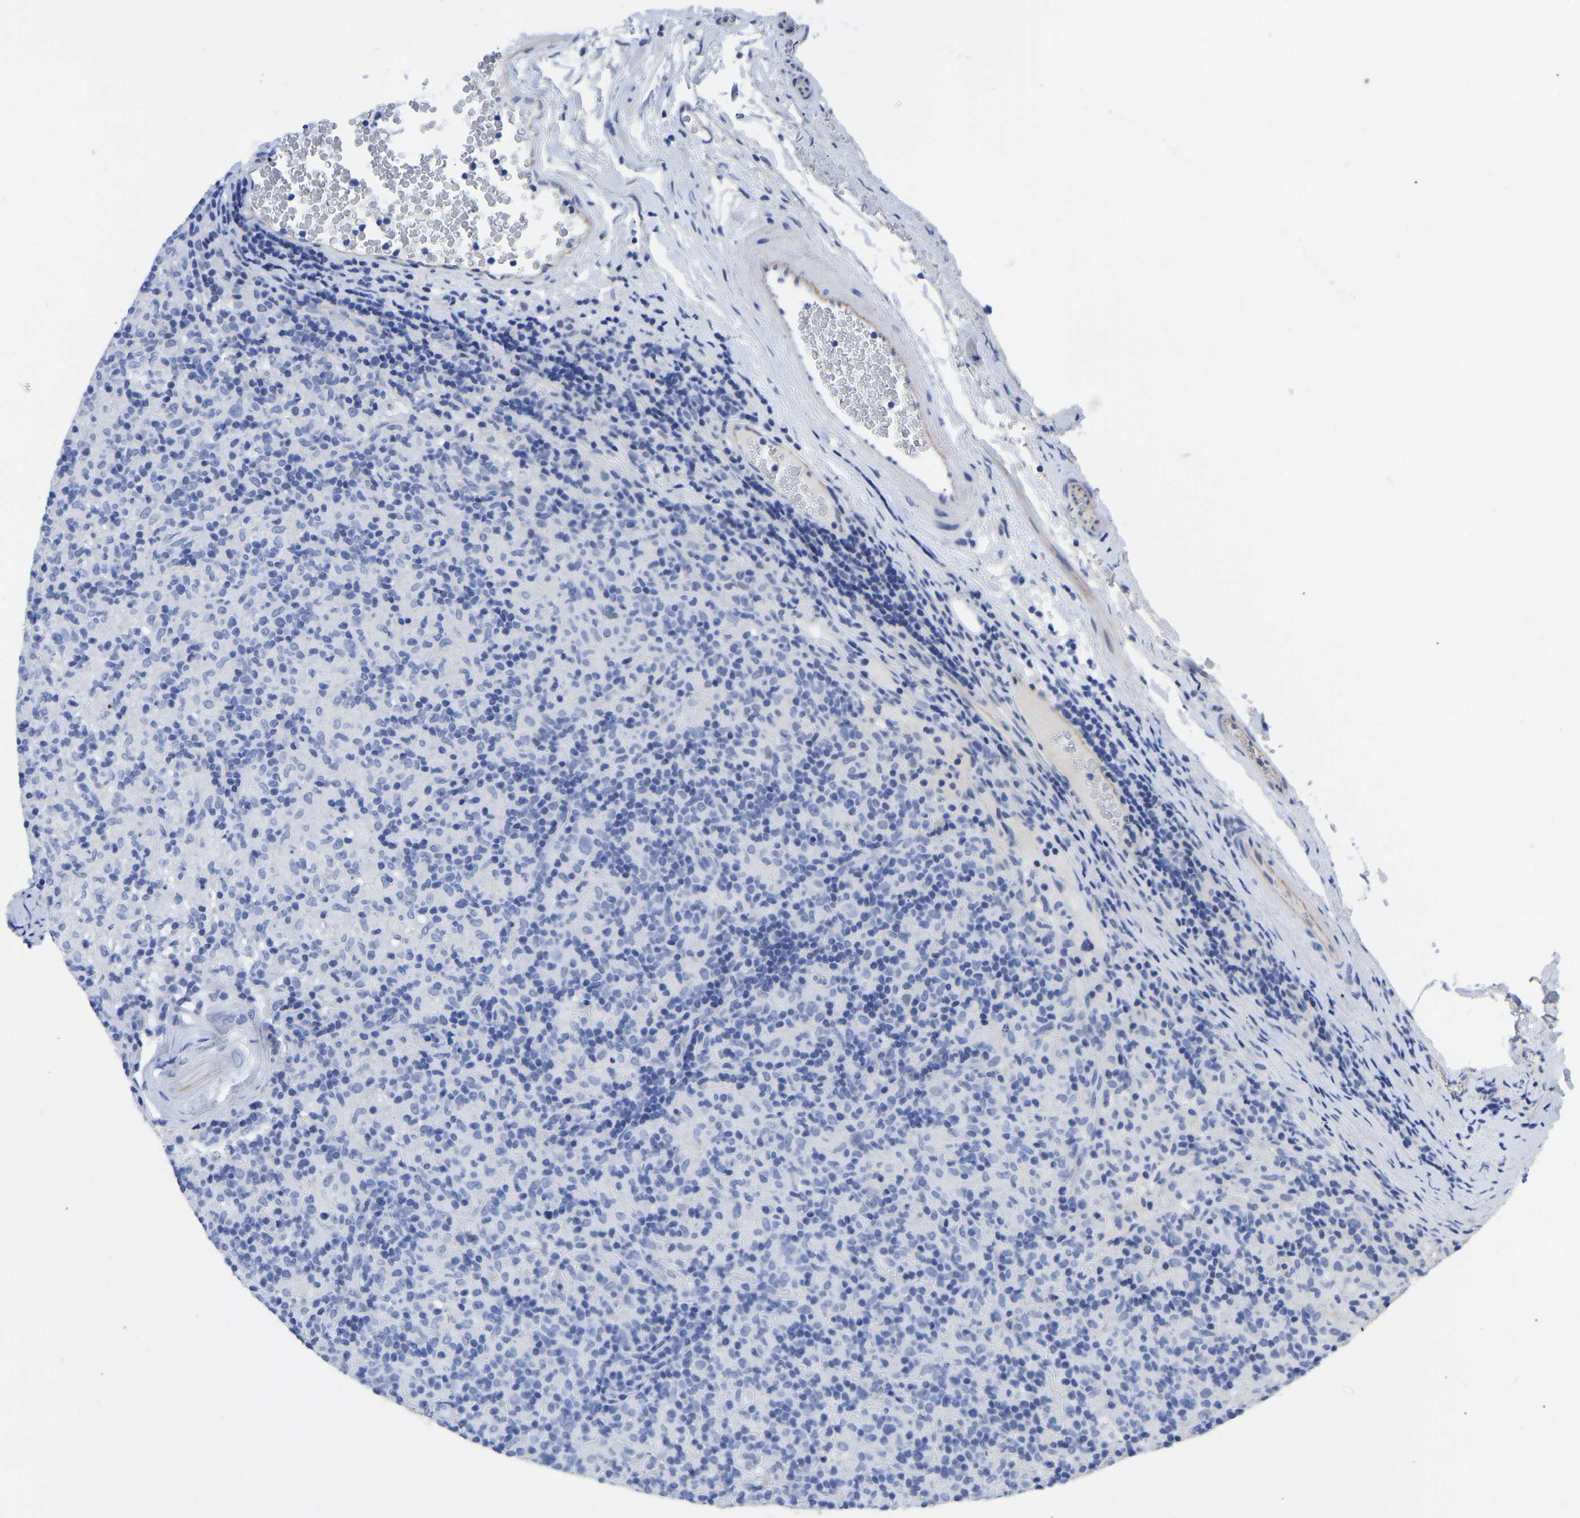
{"staining": {"intensity": "negative", "quantity": "none", "location": "none"}, "tissue": "lymphoma", "cell_type": "Tumor cells", "image_type": "cancer", "snomed": [{"axis": "morphology", "description": "Hodgkin's disease, NOS"}, {"axis": "topography", "description": "Lymph node"}], "caption": "This is a micrograph of immunohistochemistry (IHC) staining of Hodgkin's disease, which shows no positivity in tumor cells. (Brightfield microscopy of DAB immunohistochemistry at high magnification).", "gene": "GPA33", "patient": {"sex": "male", "age": 70}}